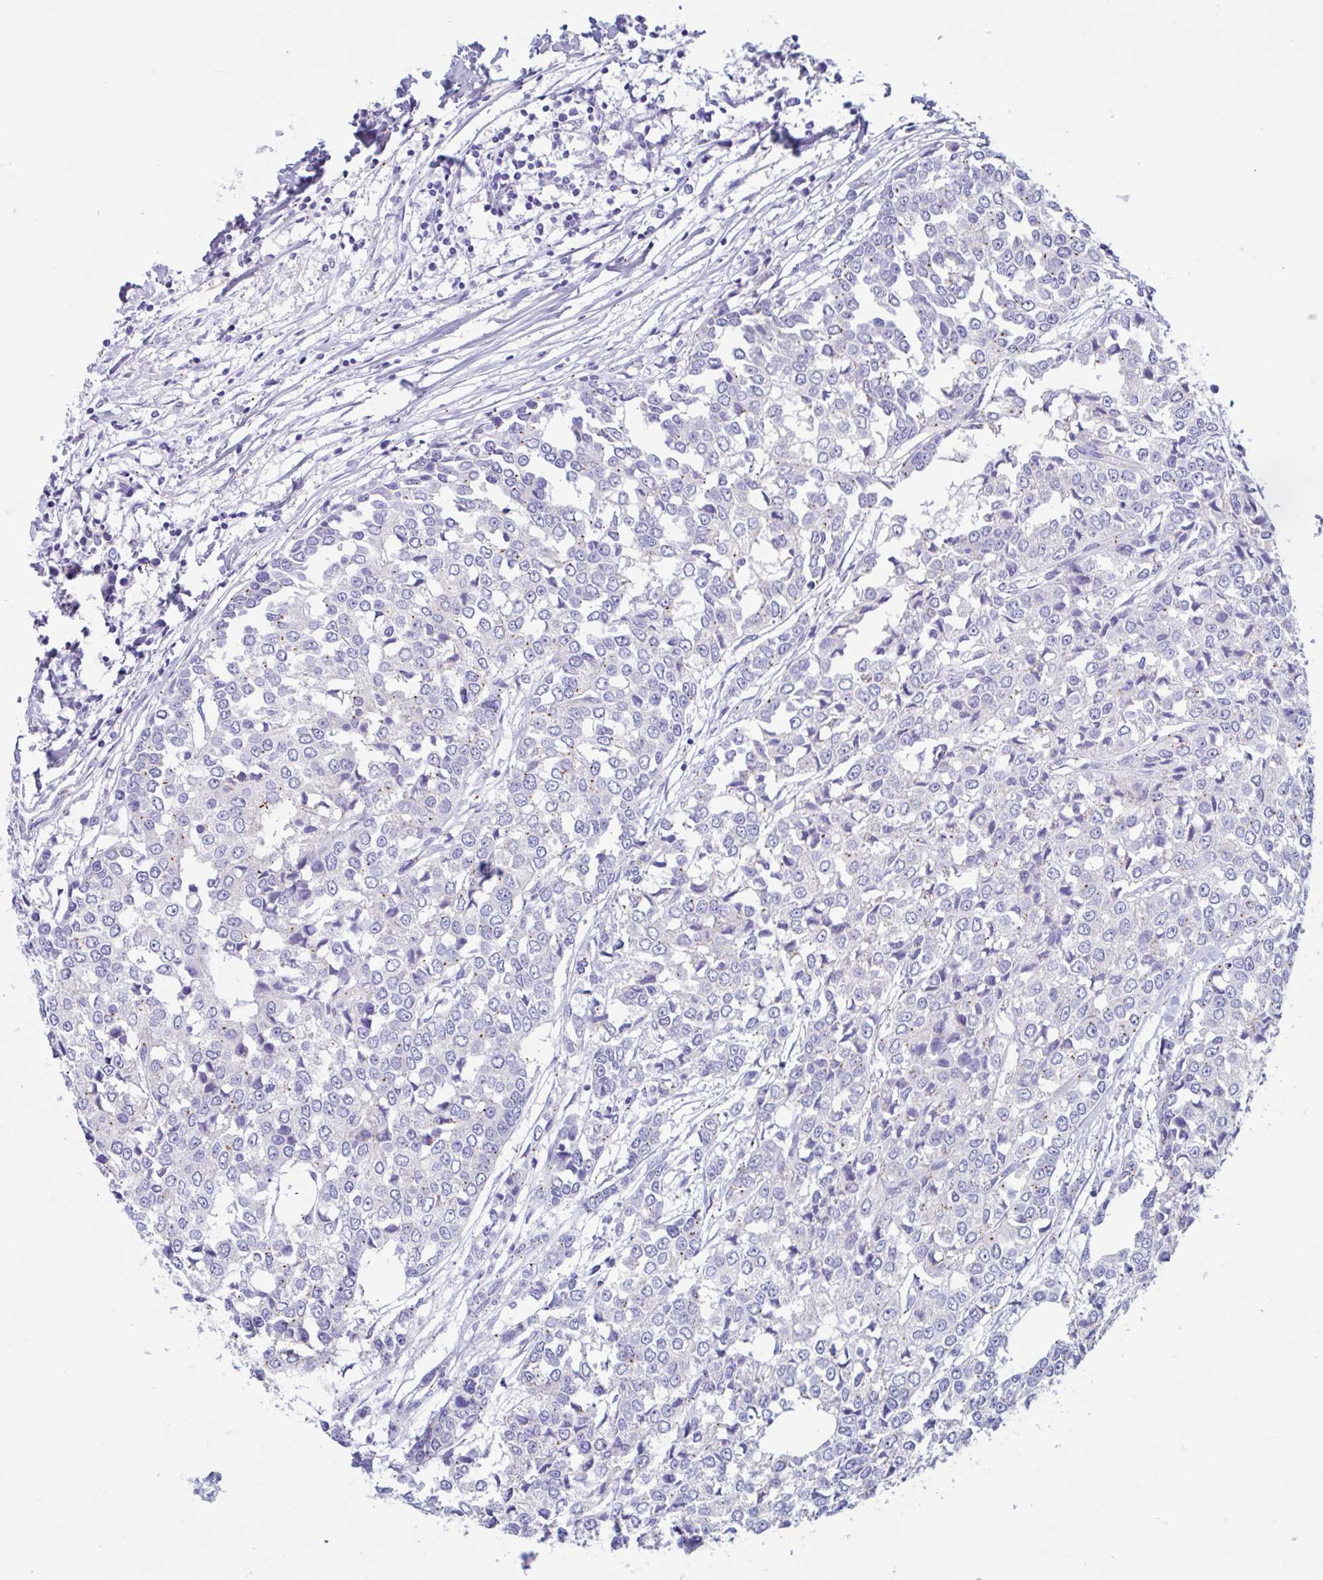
{"staining": {"intensity": "weak", "quantity": "<25%", "location": "cytoplasmic/membranous"}, "tissue": "breast cancer", "cell_type": "Tumor cells", "image_type": "cancer", "snomed": [{"axis": "morphology", "description": "Duct carcinoma"}, {"axis": "topography", "description": "Breast"}], "caption": "A micrograph of human breast cancer (intraductal carcinoma) is negative for staining in tumor cells.", "gene": "RNASE3", "patient": {"sex": "female", "age": 80}}